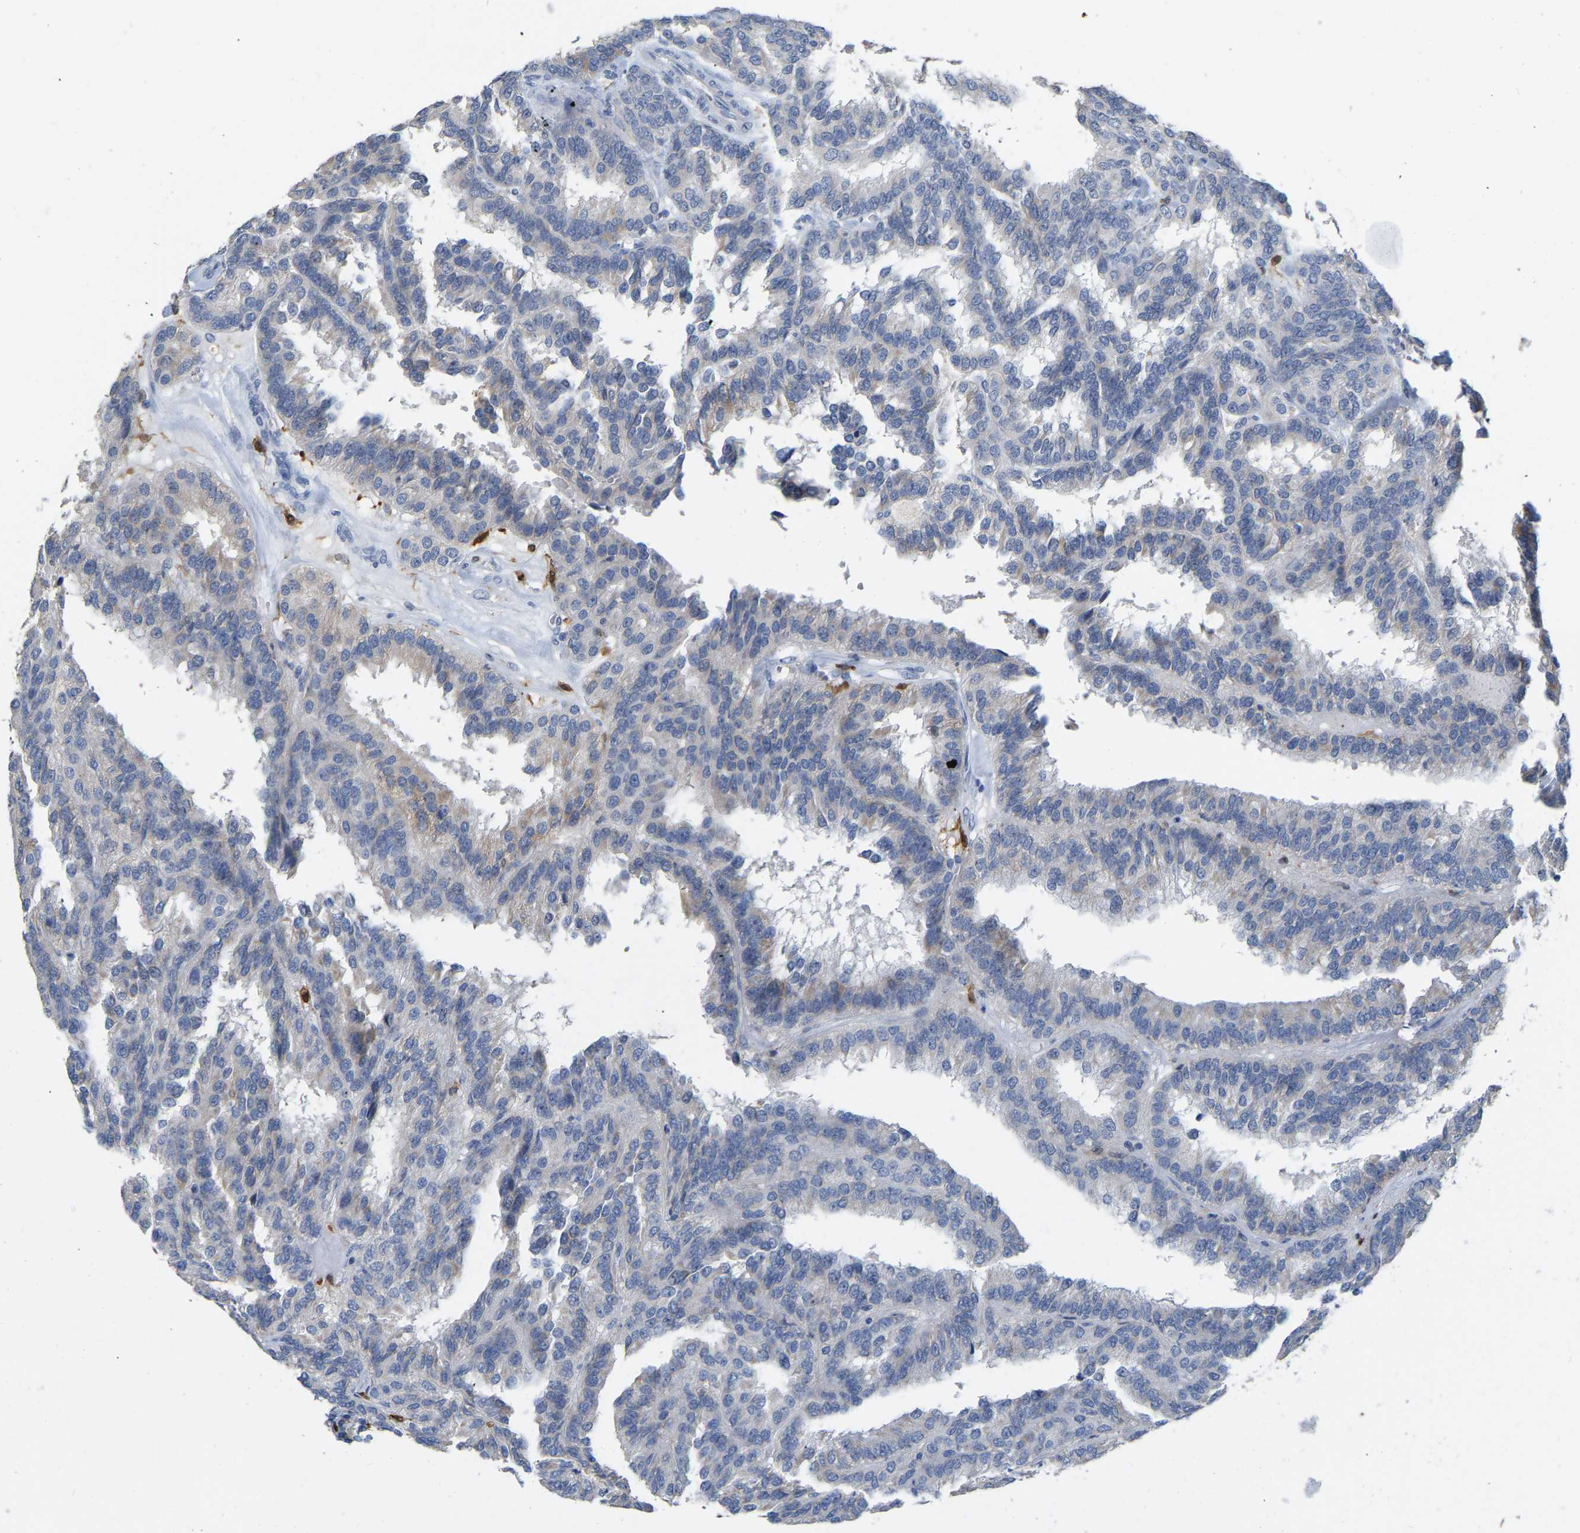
{"staining": {"intensity": "negative", "quantity": "none", "location": "none"}, "tissue": "renal cancer", "cell_type": "Tumor cells", "image_type": "cancer", "snomed": [{"axis": "morphology", "description": "Adenocarcinoma, NOS"}, {"axis": "topography", "description": "Kidney"}], "caption": "This is a image of IHC staining of adenocarcinoma (renal), which shows no staining in tumor cells.", "gene": "ULBP2", "patient": {"sex": "male", "age": 46}}